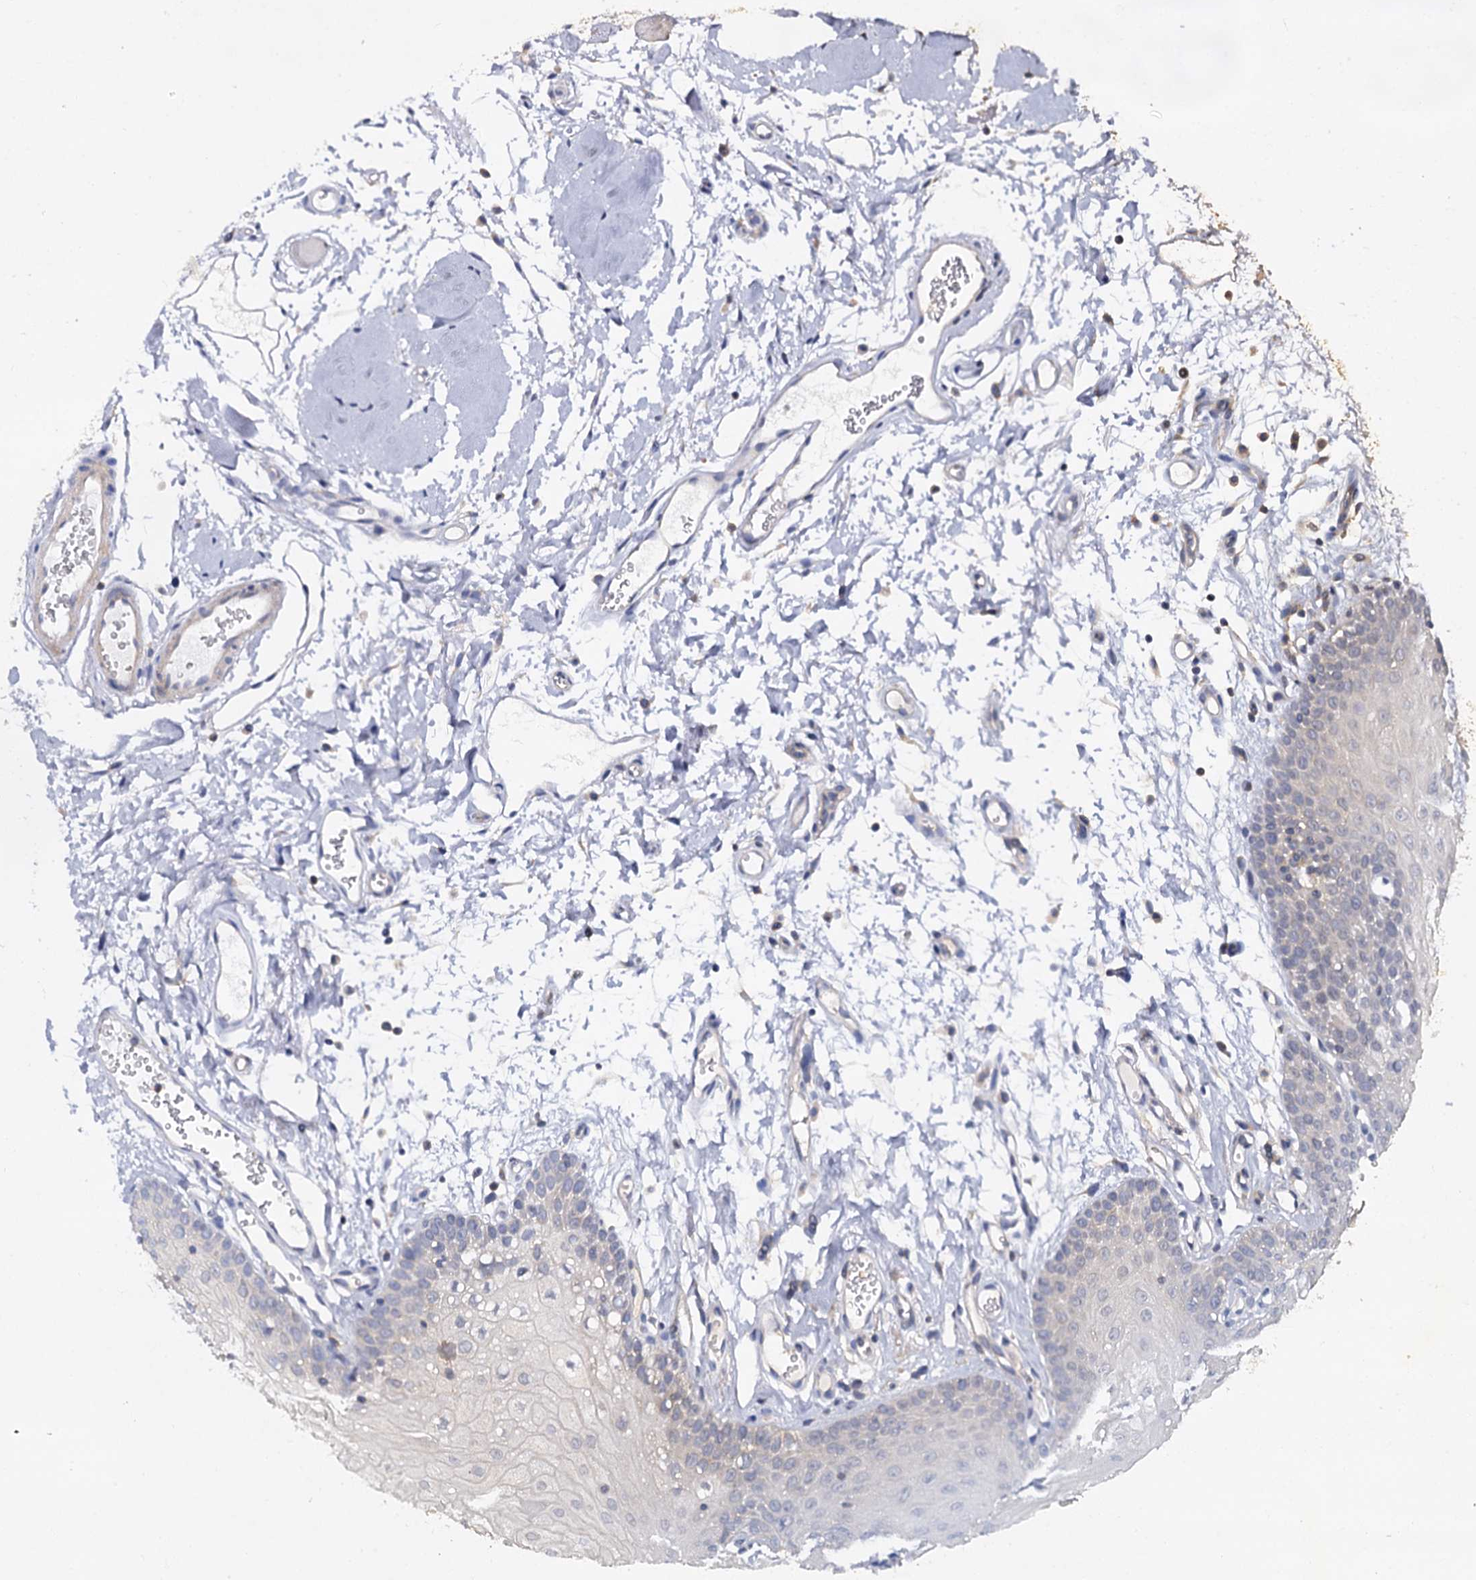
{"staining": {"intensity": "negative", "quantity": "none", "location": "none"}, "tissue": "oral mucosa", "cell_type": "Squamous epithelial cells", "image_type": "normal", "snomed": [{"axis": "morphology", "description": "Normal tissue, NOS"}, {"axis": "topography", "description": "Oral tissue"}, {"axis": "topography", "description": "Tounge, NOS"}], "caption": "Immunohistochemistry histopathology image of unremarkable oral mucosa: oral mucosa stained with DAB shows no significant protein staining in squamous epithelial cells.", "gene": "ANKRD13A", "patient": {"sex": "female", "age": 73}}